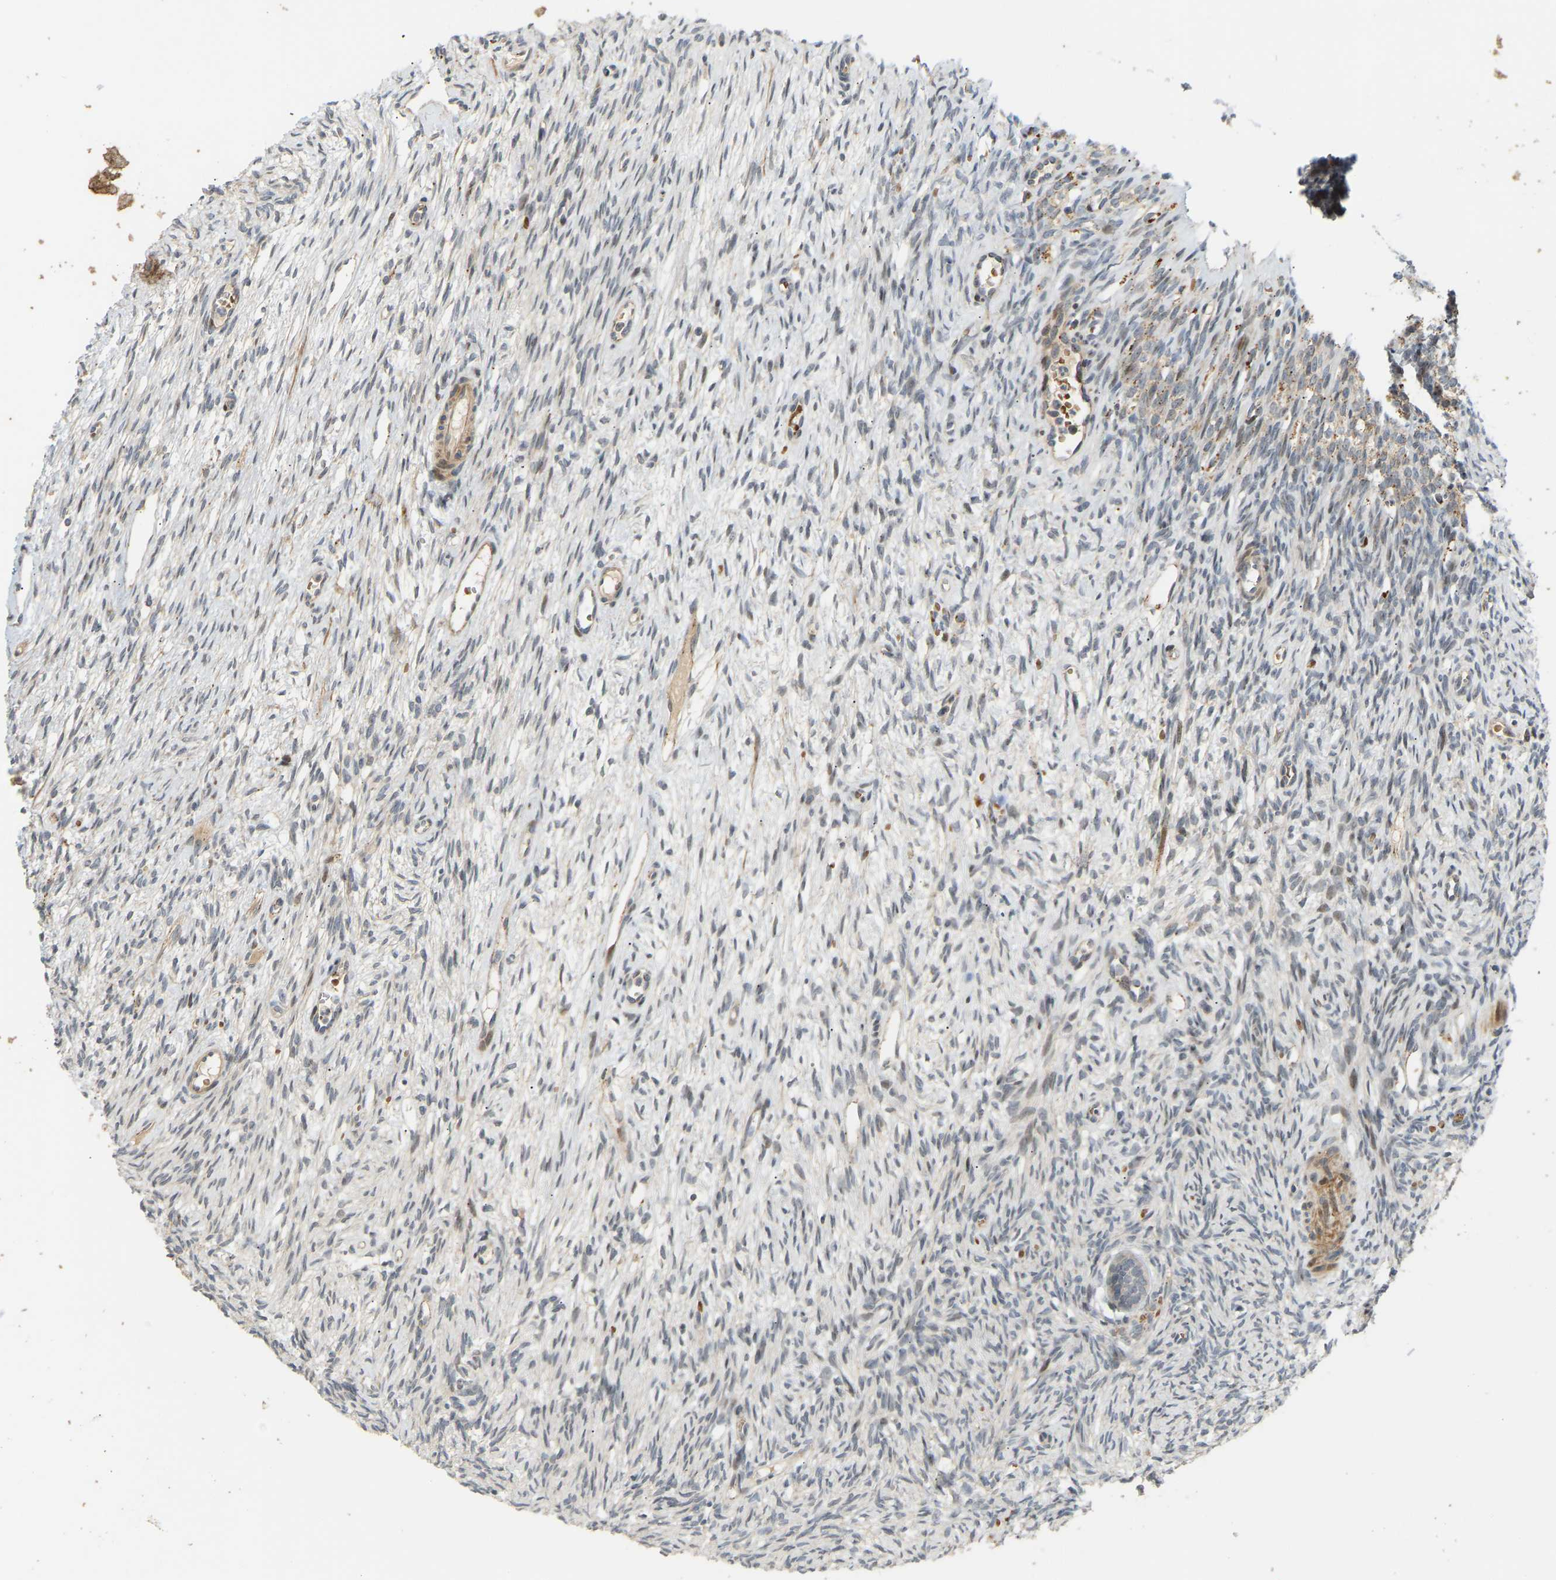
{"staining": {"intensity": "weak", "quantity": ">75%", "location": "cytoplasmic/membranous"}, "tissue": "ovary", "cell_type": "Follicle cells", "image_type": "normal", "snomed": [{"axis": "morphology", "description": "Normal tissue, NOS"}, {"axis": "topography", "description": "Ovary"}], "caption": "Protein staining of unremarkable ovary reveals weak cytoplasmic/membranous positivity in approximately >75% of follicle cells. (Brightfield microscopy of DAB IHC at high magnification).", "gene": "POGLUT2", "patient": {"sex": "female", "age": 33}}